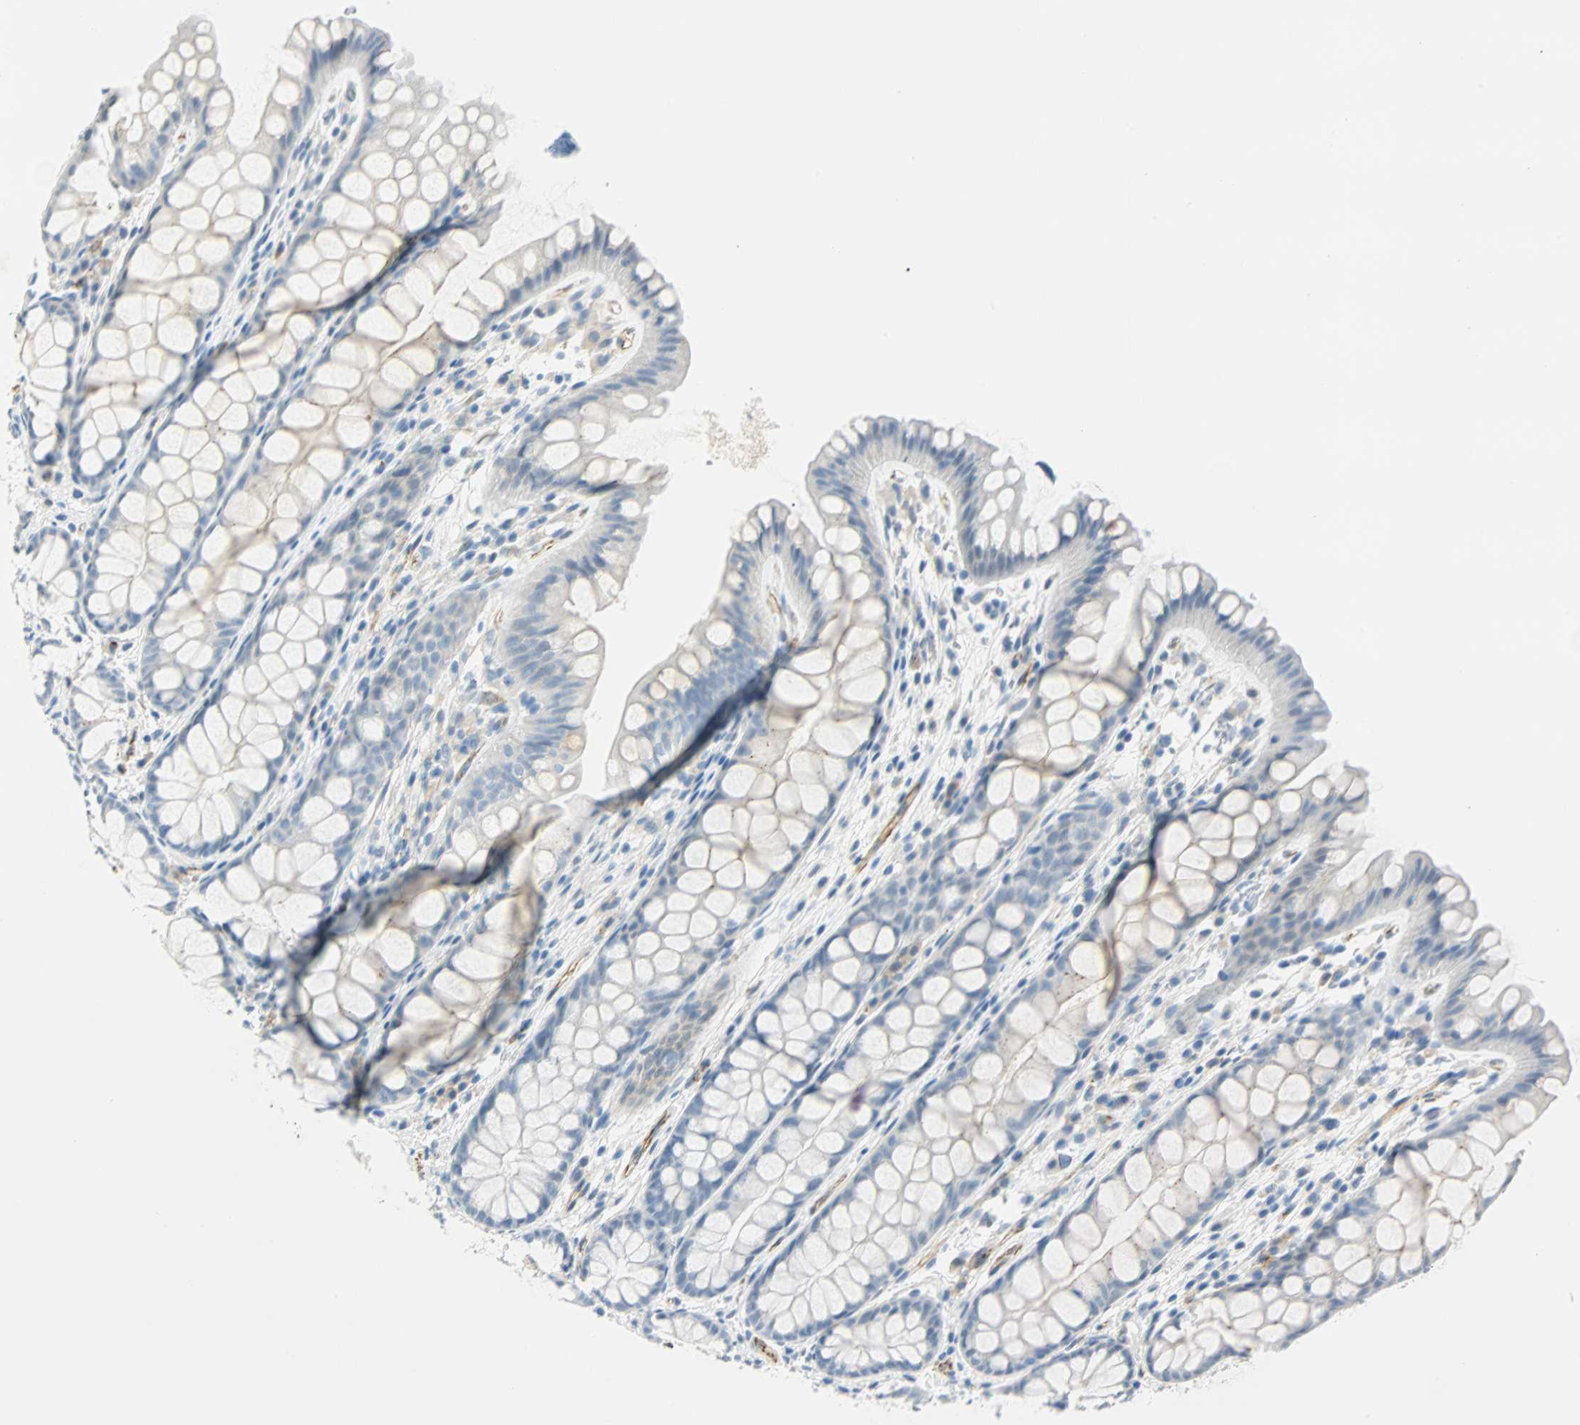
{"staining": {"intensity": "moderate", "quantity": ">75%", "location": "cytoplasmic/membranous"}, "tissue": "colon", "cell_type": "Endothelial cells", "image_type": "normal", "snomed": [{"axis": "morphology", "description": "Normal tissue, NOS"}, {"axis": "topography", "description": "Colon"}], "caption": "This photomicrograph demonstrates immunohistochemistry (IHC) staining of benign colon, with medium moderate cytoplasmic/membranous positivity in about >75% of endothelial cells.", "gene": "VPS9D1", "patient": {"sex": "female", "age": 55}}